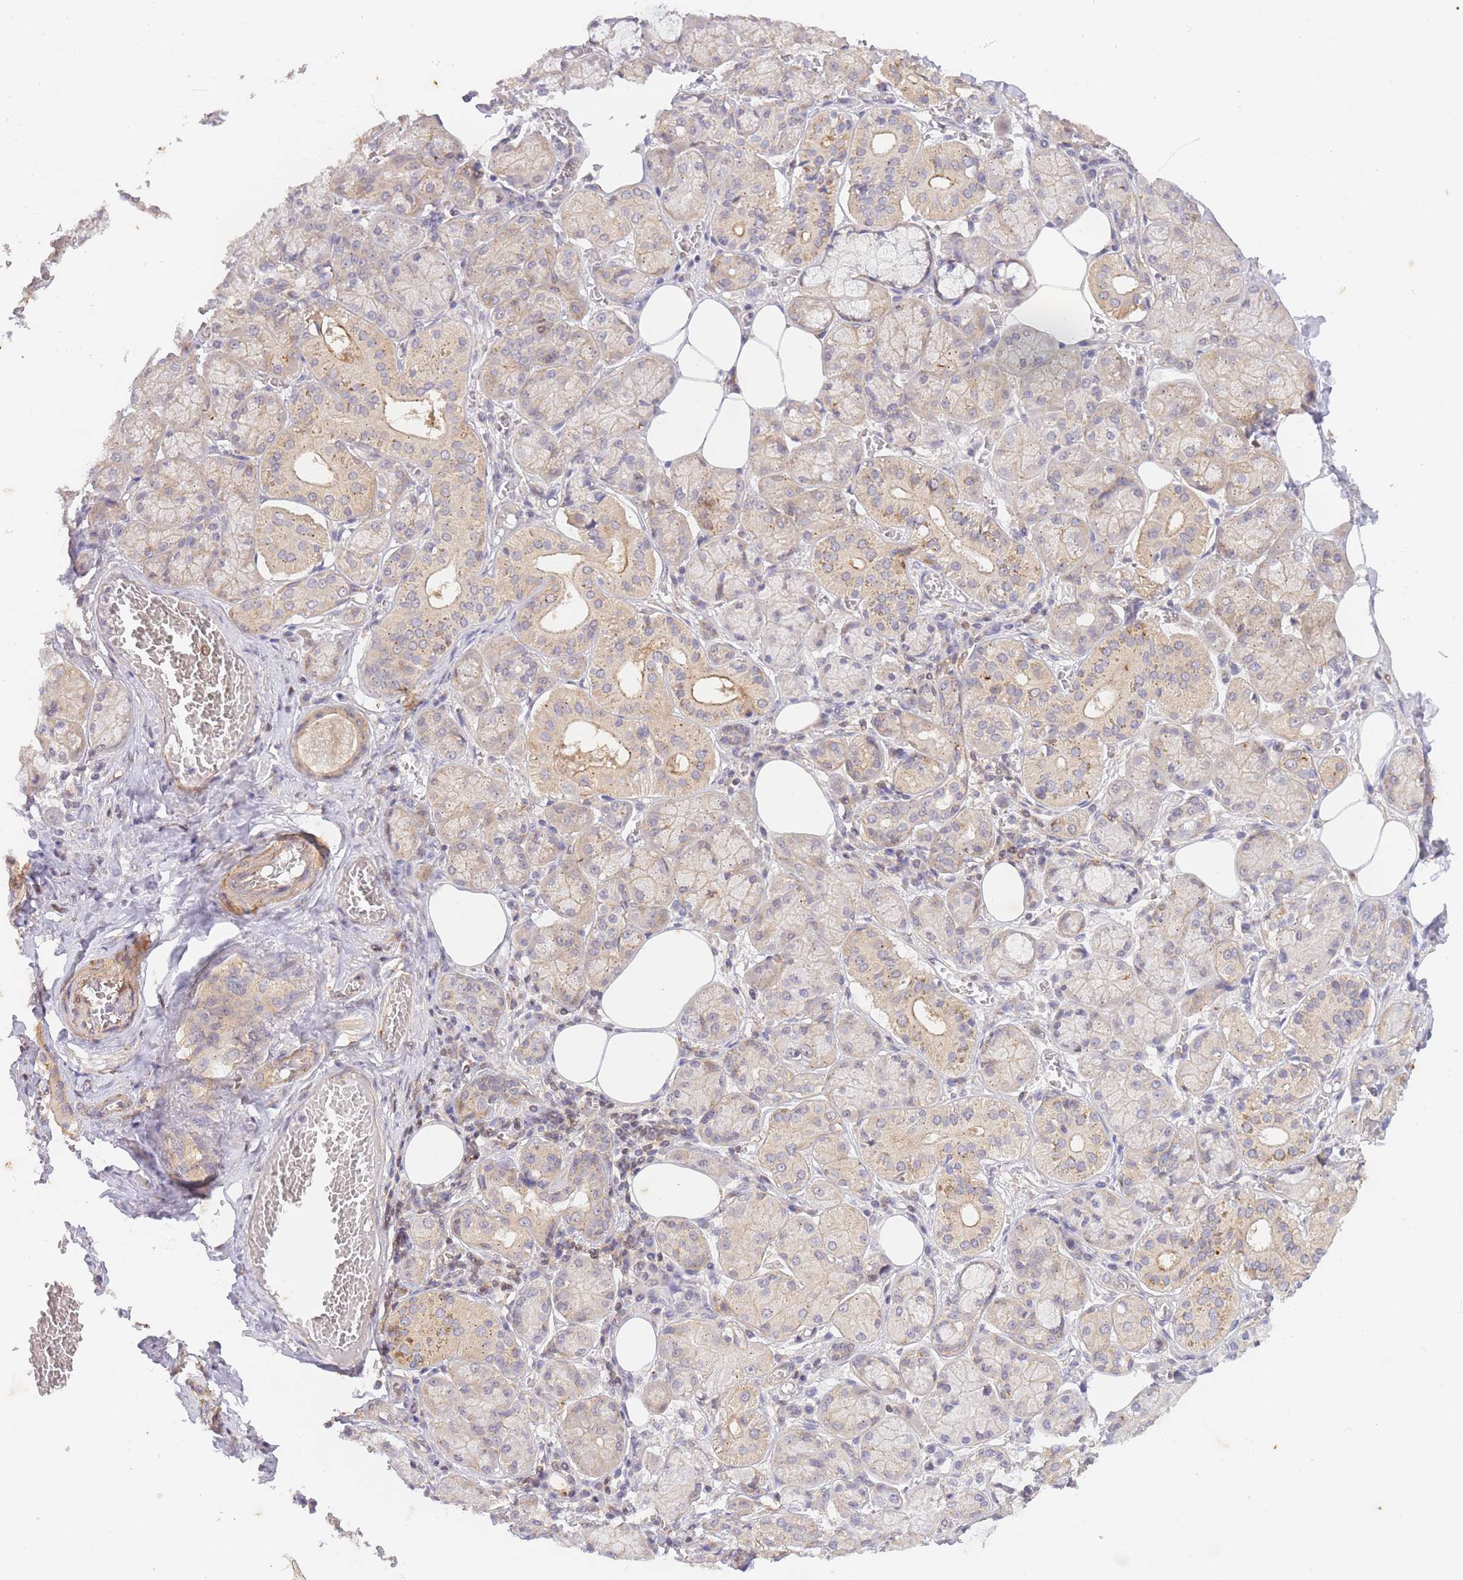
{"staining": {"intensity": "moderate", "quantity": ">75%", "location": "cytoplasmic/membranous"}, "tissue": "salivary gland", "cell_type": "Glandular cells", "image_type": "normal", "snomed": [{"axis": "morphology", "description": "Normal tissue, NOS"}, {"axis": "topography", "description": "Salivary gland"}], "caption": "Salivary gland stained with a brown dye shows moderate cytoplasmic/membranous positive expression in about >75% of glandular cells.", "gene": "ST8SIA4", "patient": {"sex": "male", "age": 74}}